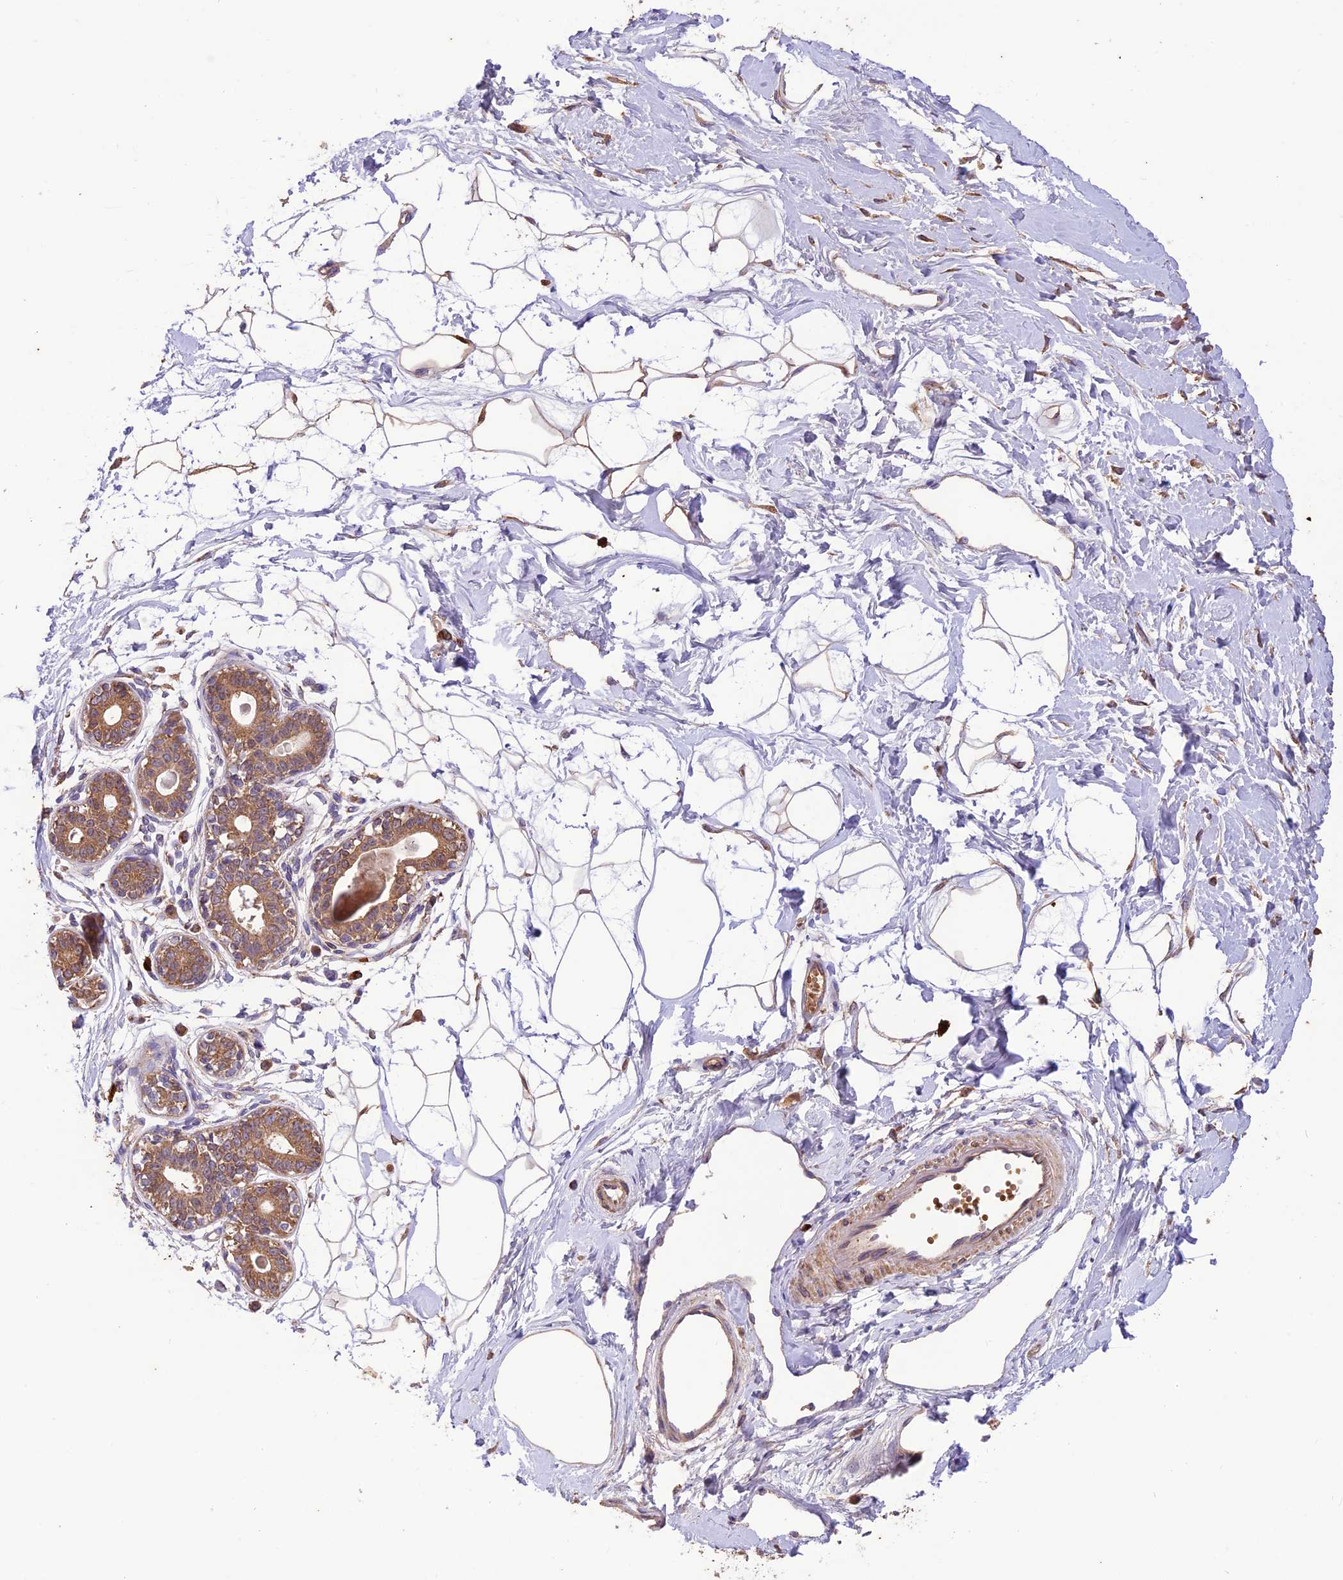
{"staining": {"intensity": "moderate", "quantity": "25%-75%", "location": "cytoplasmic/membranous"}, "tissue": "breast", "cell_type": "Adipocytes", "image_type": "normal", "snomed": [{"axis": "morphology", "description": "Normal tissue, NOS"}, {"axis": "topography", "description": "Breast"}], "caption": "Adipocytes exhibit medium levels of moderate cytoplasmic/membranous positivity in approximately 25%-75% of cells in unremarkable human breast. (DAB (3,3'-diaminobenzidine) IHC with brightfield microscopy, high magnification).", "gene": "NDUFAF1", "patient": {"sex": "female", "age": 45}}